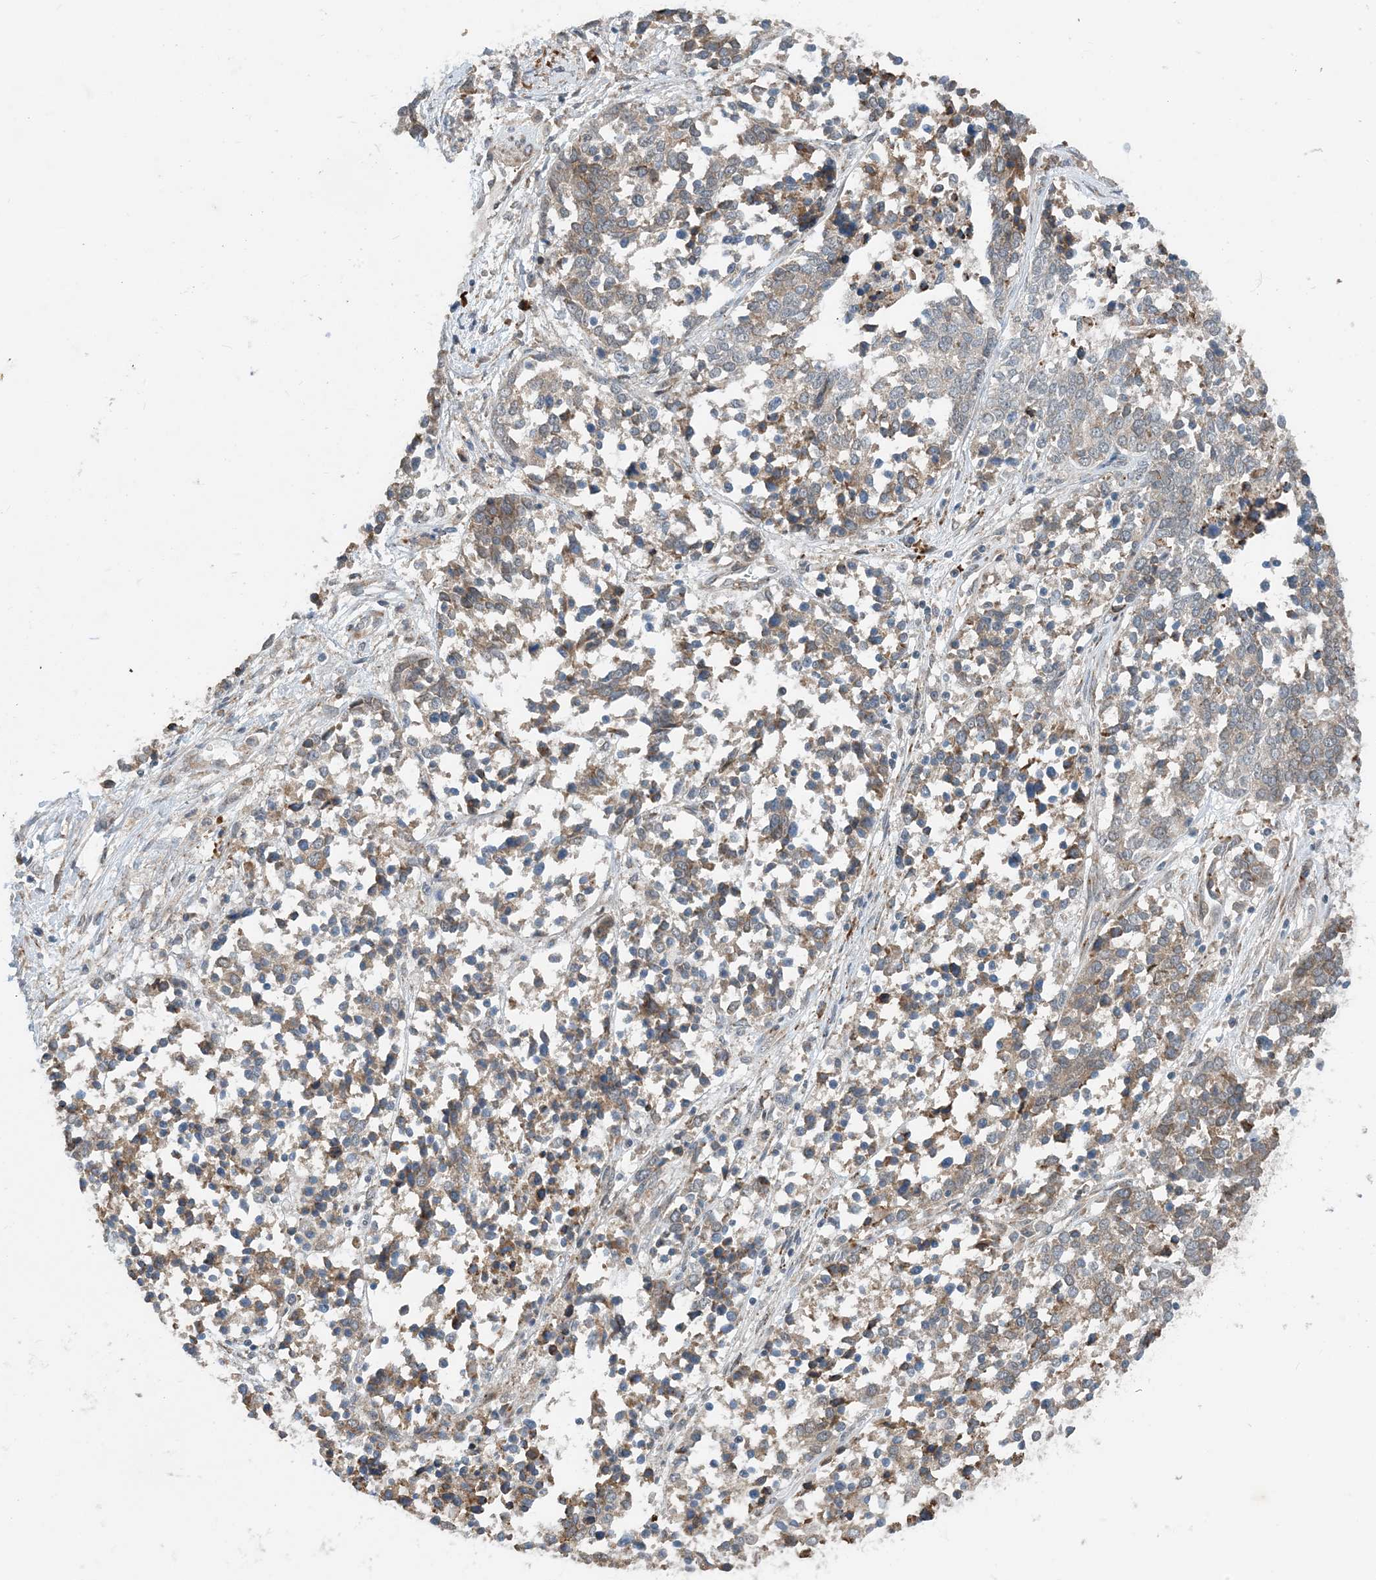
{"staining": {"intensity": "weak", "quantity": "25%-75%", "location": "cytoplasmic/membranous"}, "tissue": "ovarian cancer", "cell_type": "Tumor cells", "image_type": "cancer", "snomed": [{"axis": "morphology", "description": "Cystadenocarcinoma, serous, NOS"}, {"axis": "topography", "description": "Ovary"}], "caption": "The immunohistochemical stain shows weak cytoplasmic/membranous positivity in tumor cells of ovarian cancer tissue.", "gene": "PHOSPHO2", "patient": {"sex": "female", "age": 44}}